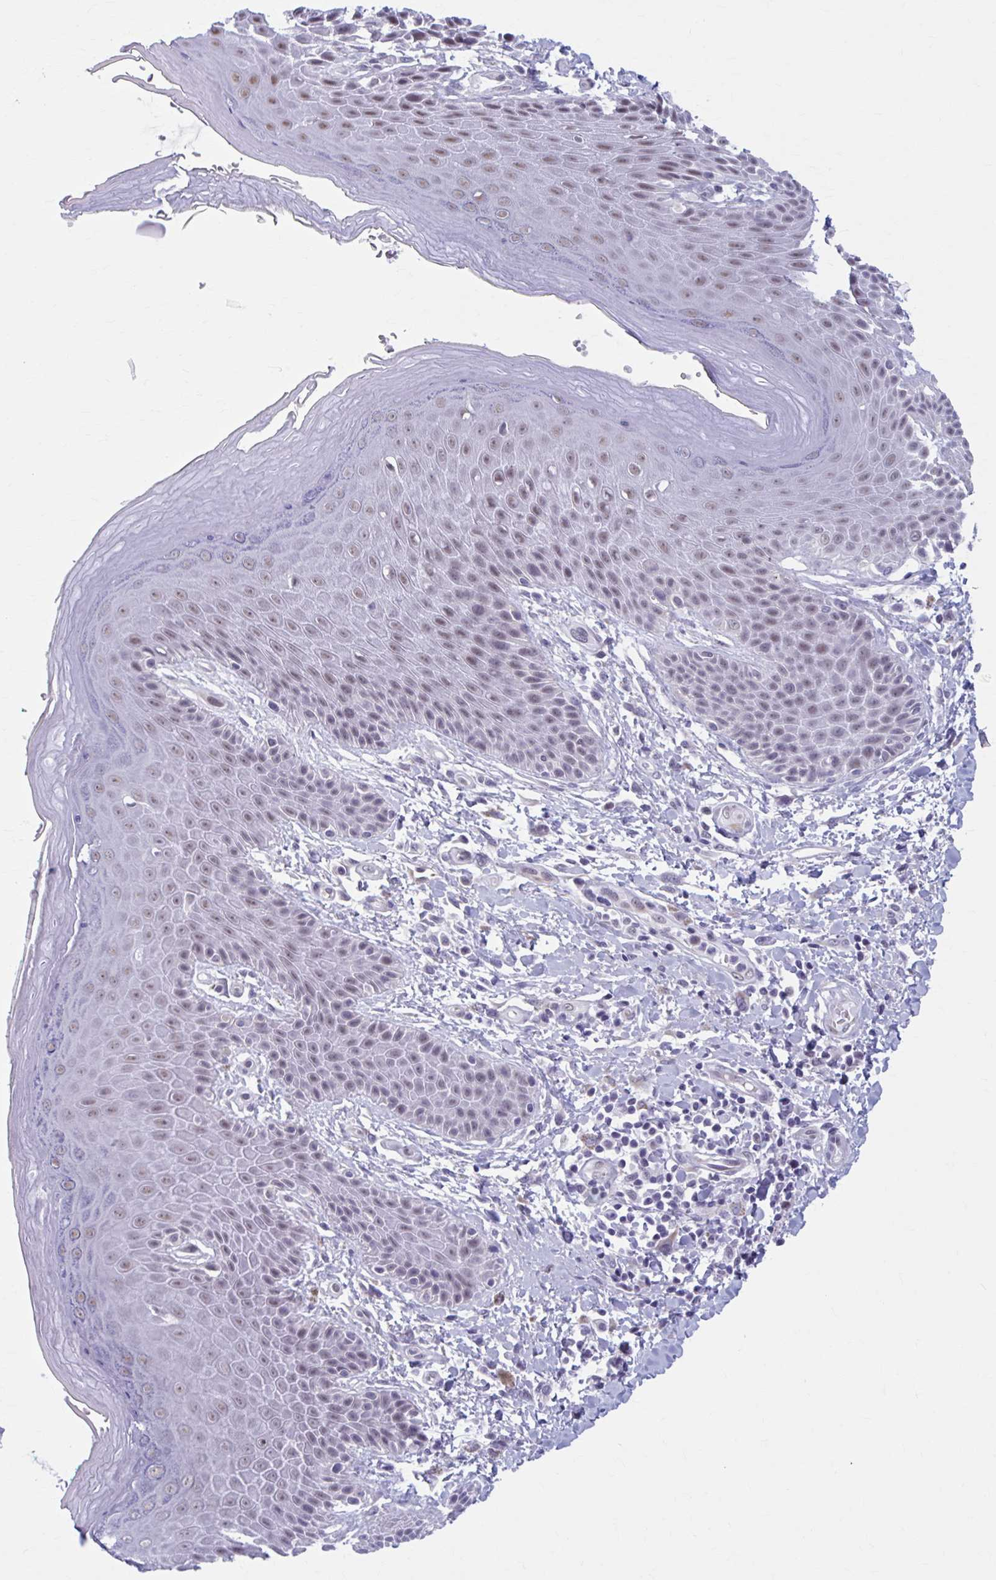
{"staining": {"intensity": "weak", "quantity": ">75%", "location": "nuclear"}, "tissue": "skin", "cell_type": "Epidermal cells", "image_type": "normal", "snomed": [{"axis": "morphology", "description": "Normal tissue, NOS"}, {"axis": "topography", "description": "Peripheral nerve tissue"}], "caption": "Protein staining of normal skin shows weak nuclear expression in approximately >75% of epidermal cells.", "gene": "CCDC105", "patient": {"sex": "male", "age": 51}}